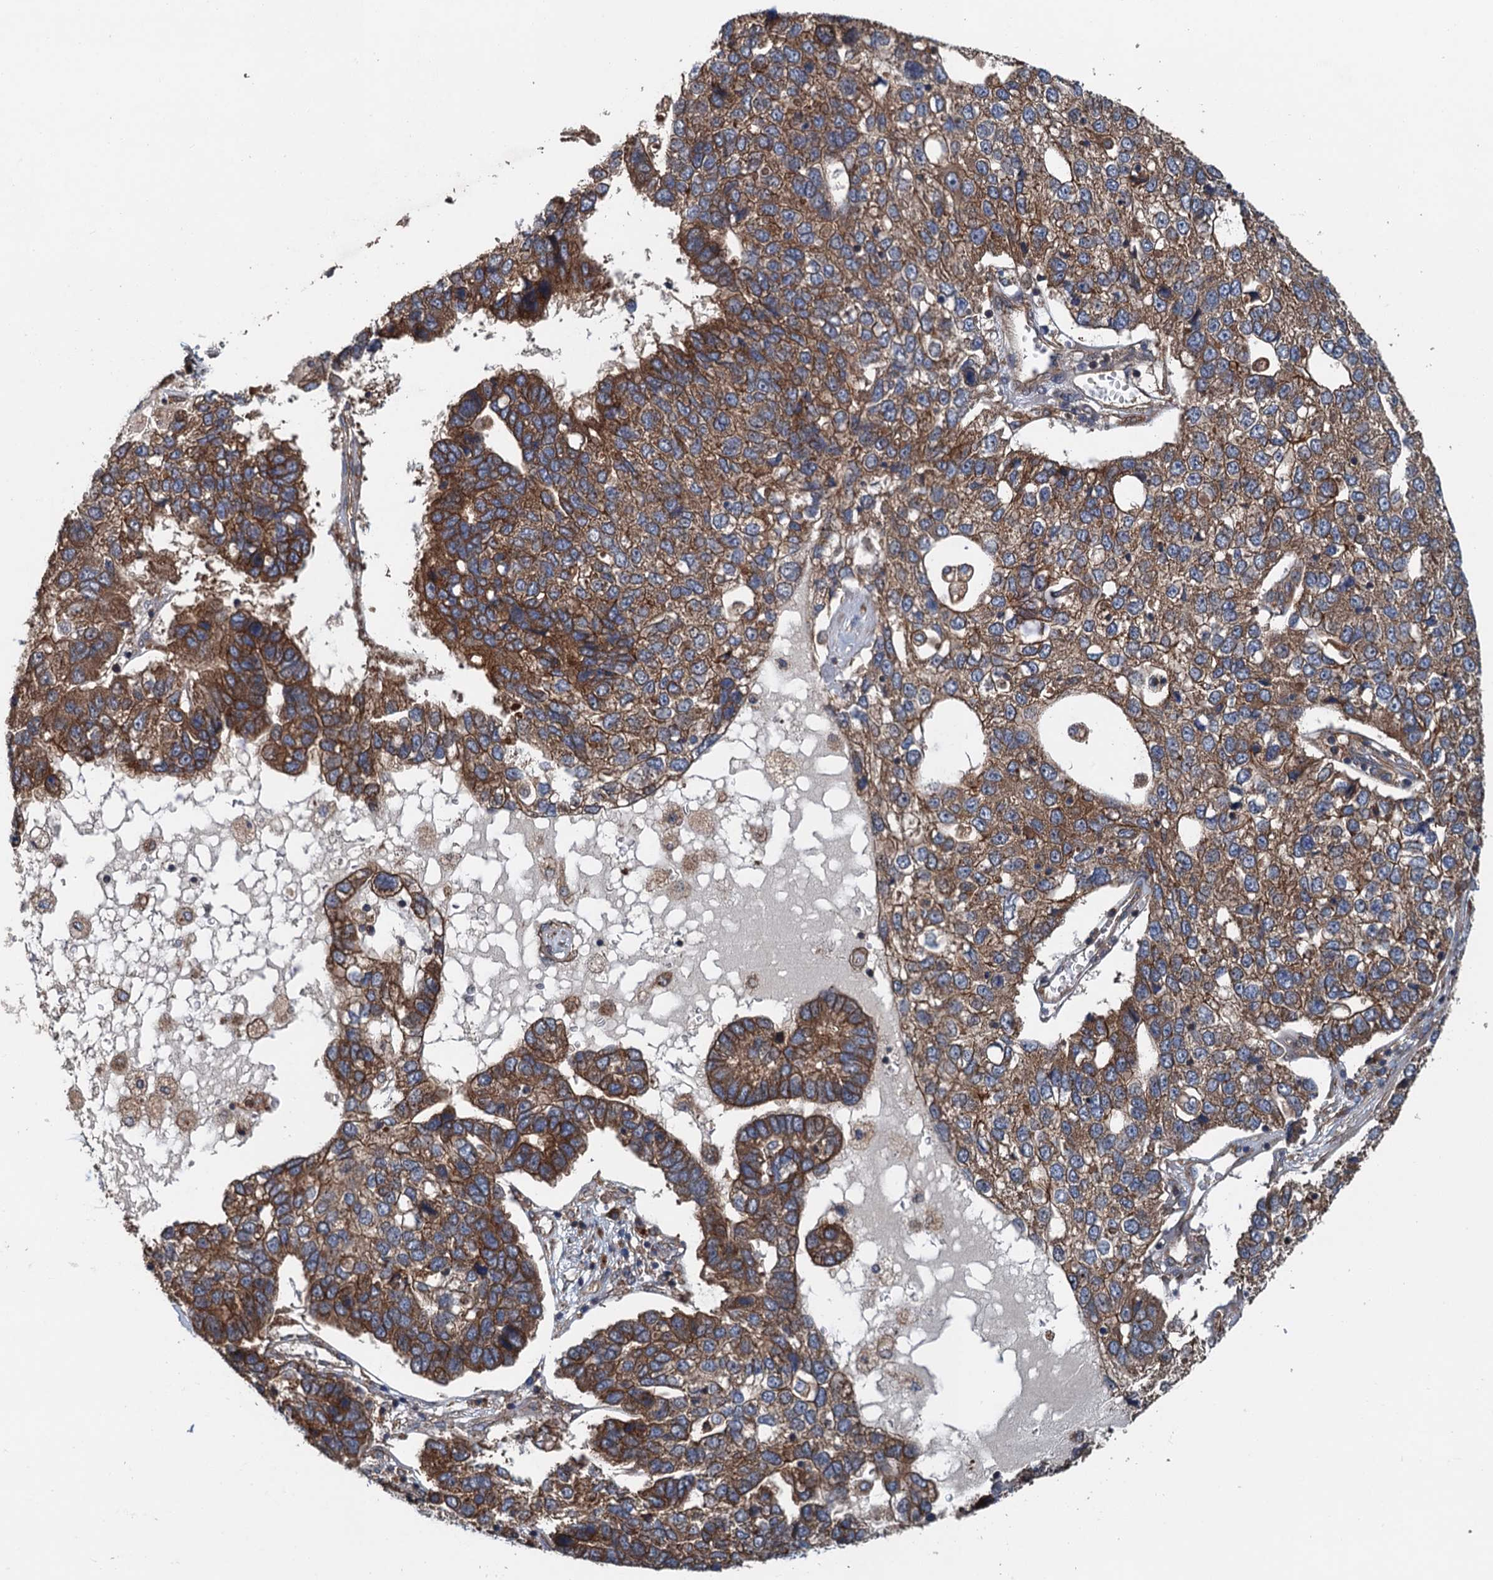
{"staining": {"intensity": "strong", "quantity": ">75%", "location": "cytoplasmic/membranous"}, "tissue": "pancreatic cancer", "cell_type": "Tumor cells", "image_type": "cancer", "snomed": [{"axis": "morphology", "description": "Adenocarcinoma, NOS"}, {"axis": "topography", "description": "Pancreas"}], "caption": "An image of human pancreatic adenocarcinoma stained for a protein reveals strong cytoplasmic/membranous brown staining in tumor cells.", "gene": "COG3", "patient": {"sex": "female", "age": 61}}